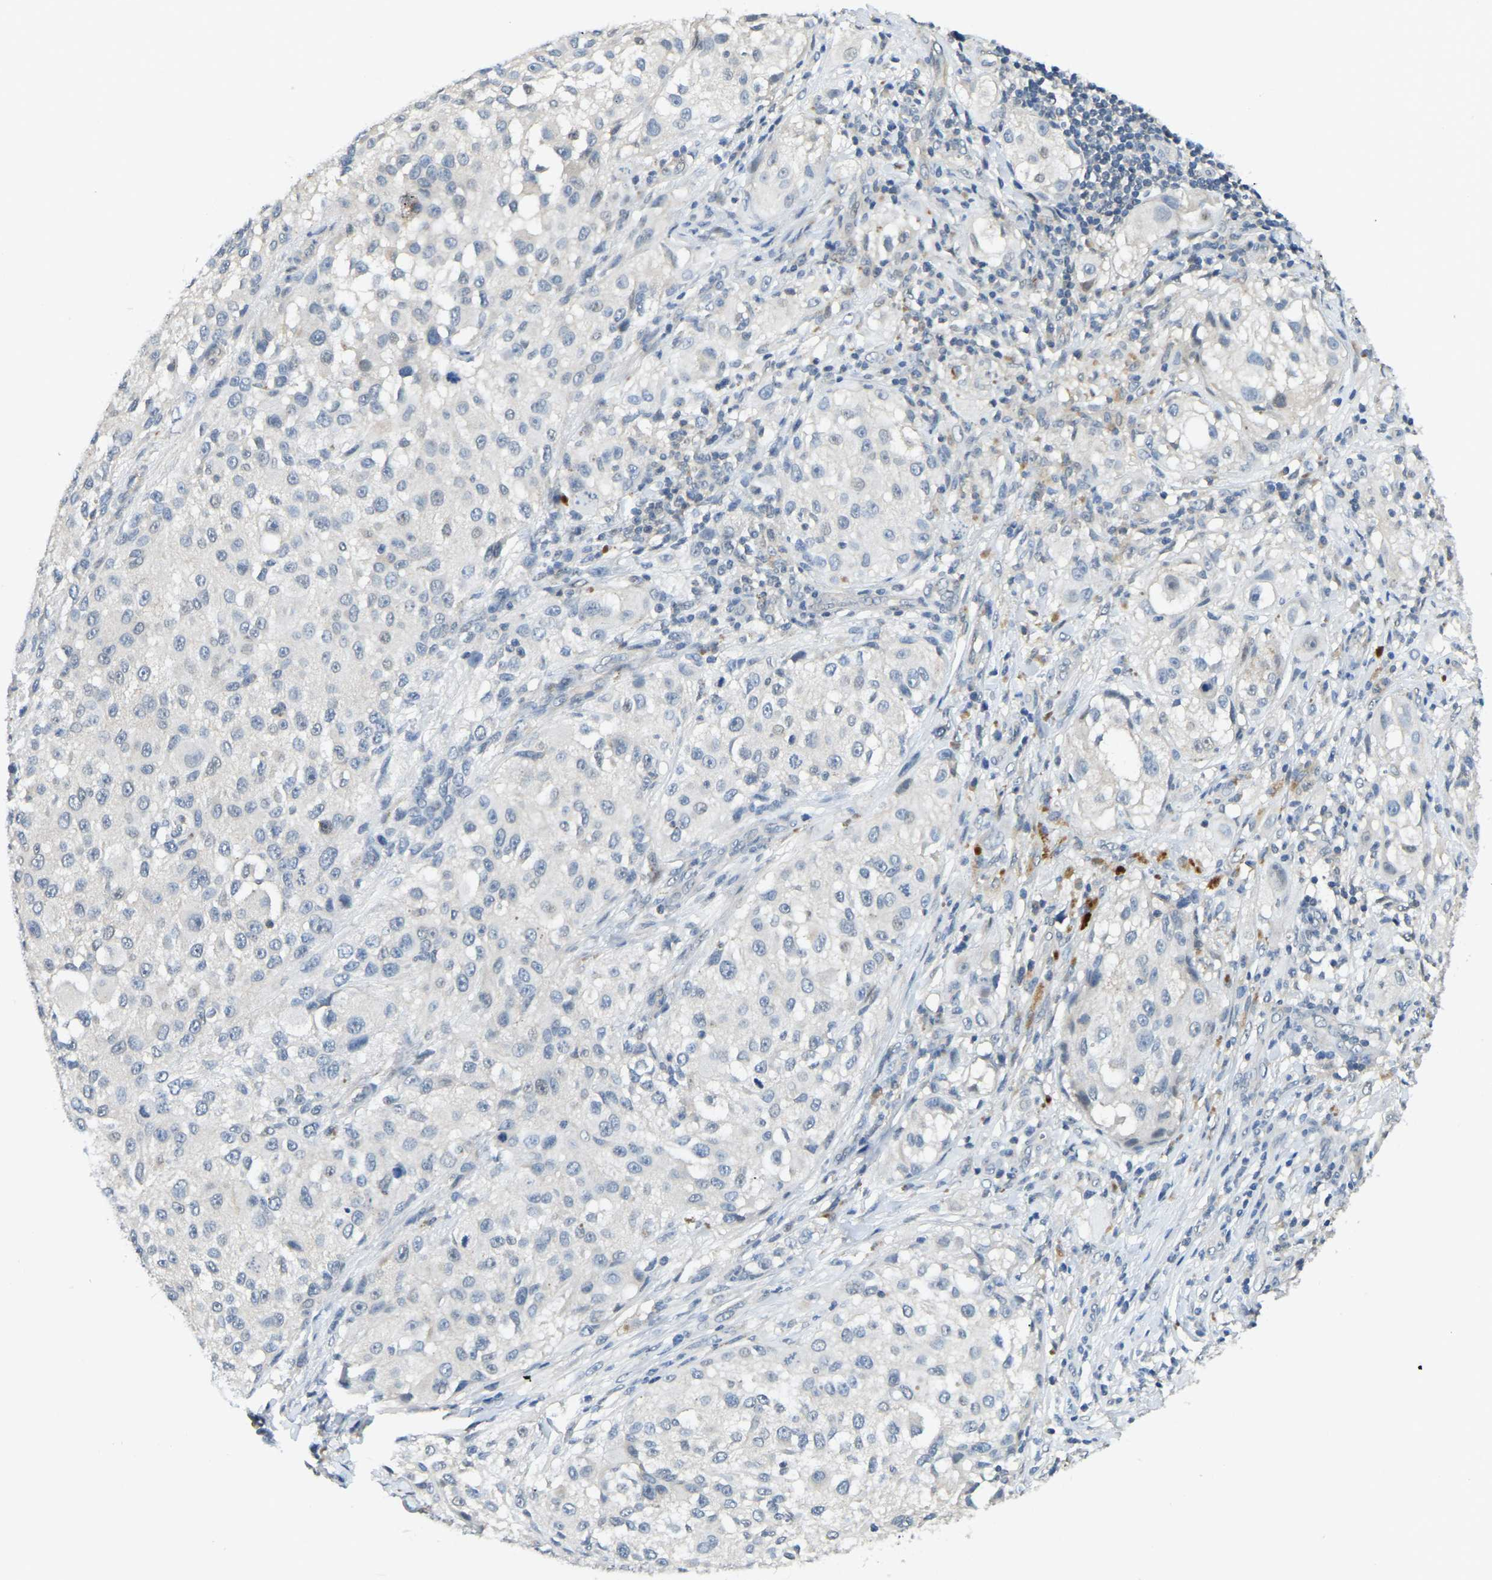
{"staining": {"intensity": "negative", "quantity": "none", "location": "none"}, "tissue": "melanoma", "cell_type": "Tumor cells", "image_type": "cancer", "snomed": [{"axis": "morphology", "description": "Necrosis, NOS"}, {"axis": "morphology", "description": "Malignant melanoma, NOS"}, {"axis": "topography", "description": "Skin"}], "caption": "Immunohistochemical staining of human malignant melanoma shows no significant positivity in tumor cells.", "gene": "AHNAK", "patient": {"sex": "female", "age": 87}}